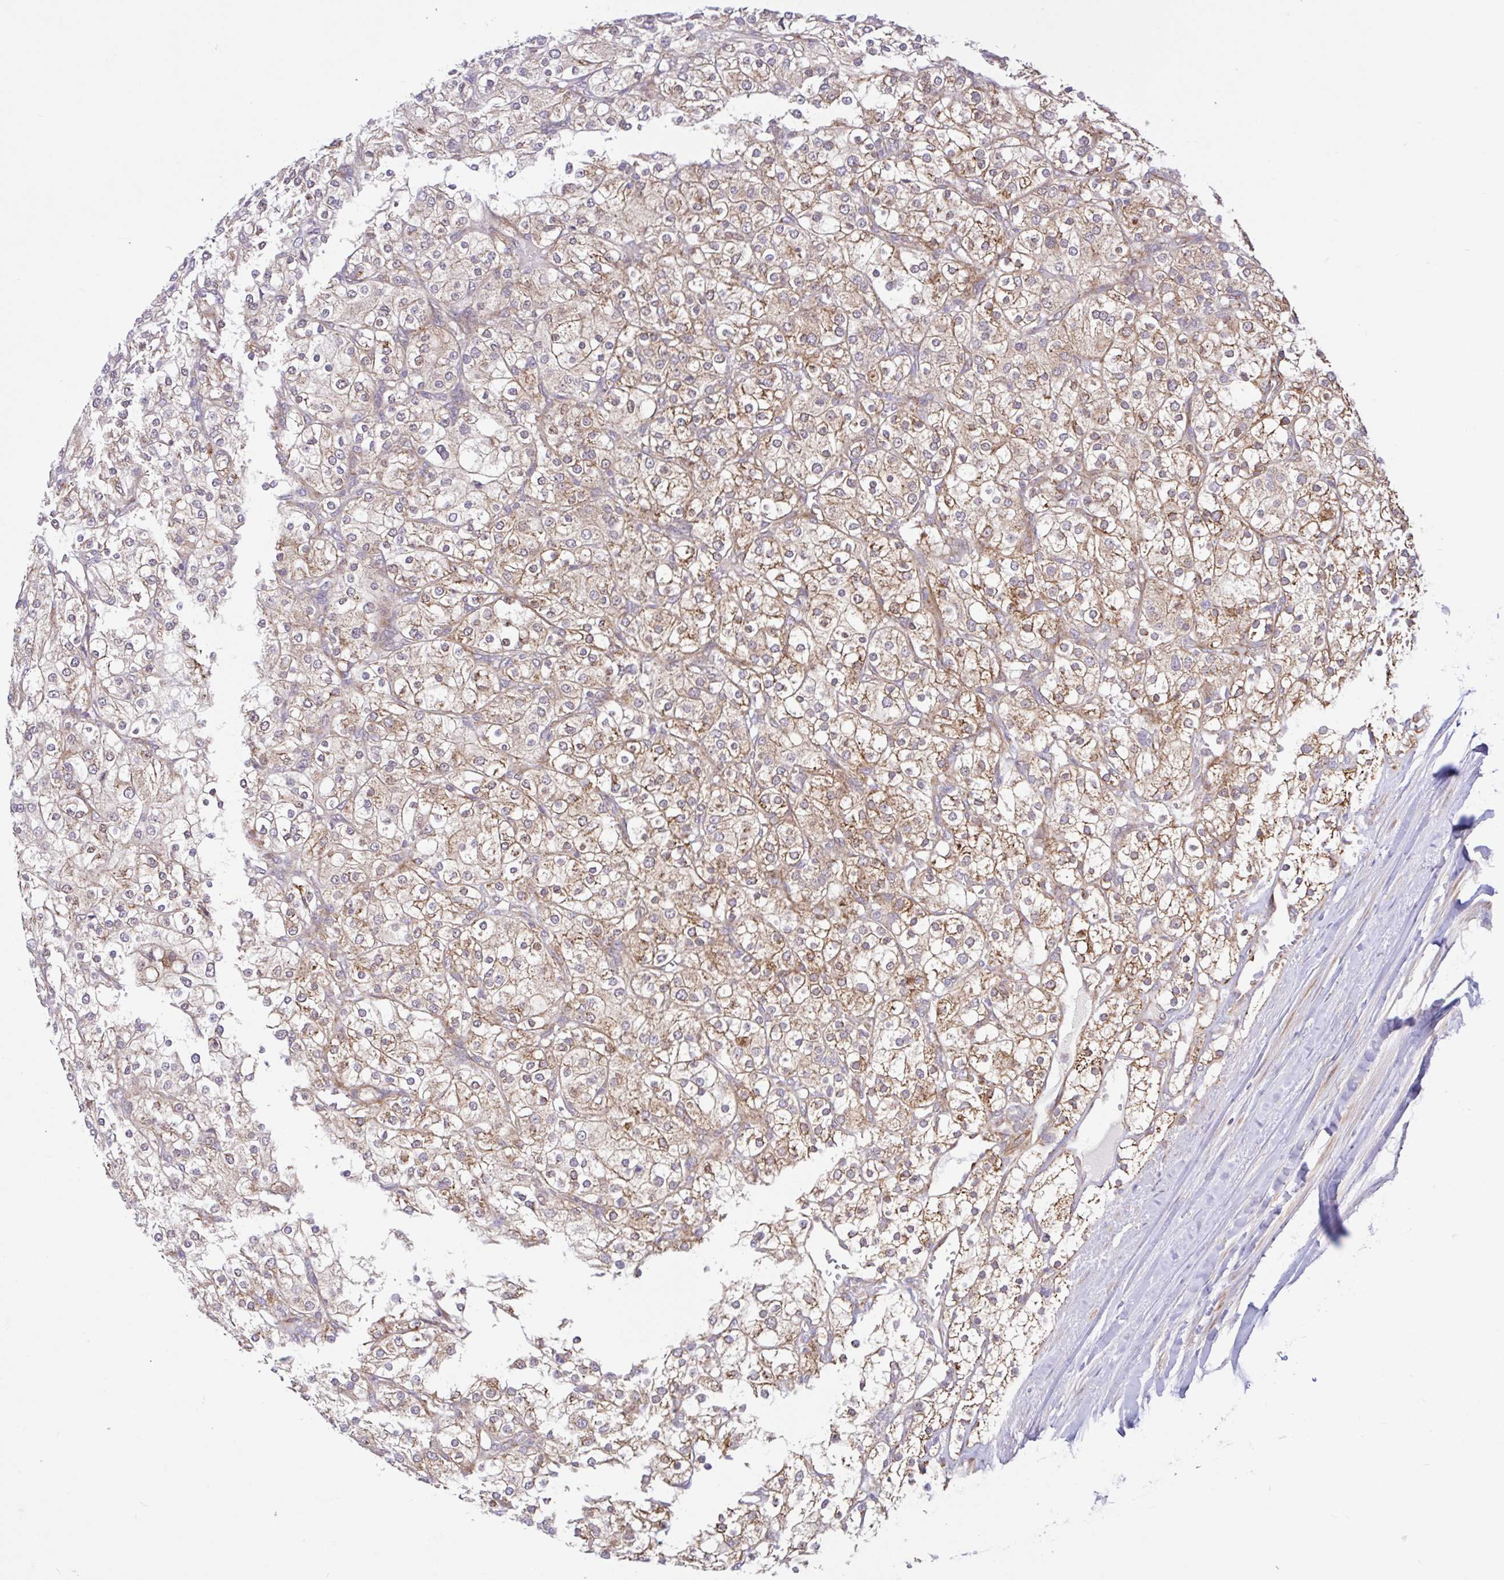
{"staining": {"intensity": "moderate", "quantity": "25%-75%", "location": "cytoplasmic/membranous"}, "tissue": "renal cancer", "cell_type": "Tumor cells", "image_type": "cancer", "snomed": [{"axis": "morphology", "description": "Adenocarcinoma, NOS"}, {"axis": "topography", "description": "Kidney"}], "caption": "The micrograph shows a brown stain indicating the presence of a protein in the cytoplasmic/membranous of tumor cells in adenocarcinoma (renal).", "gene": "NTPCR", "patient": {"sex": "male", "age": 80}}